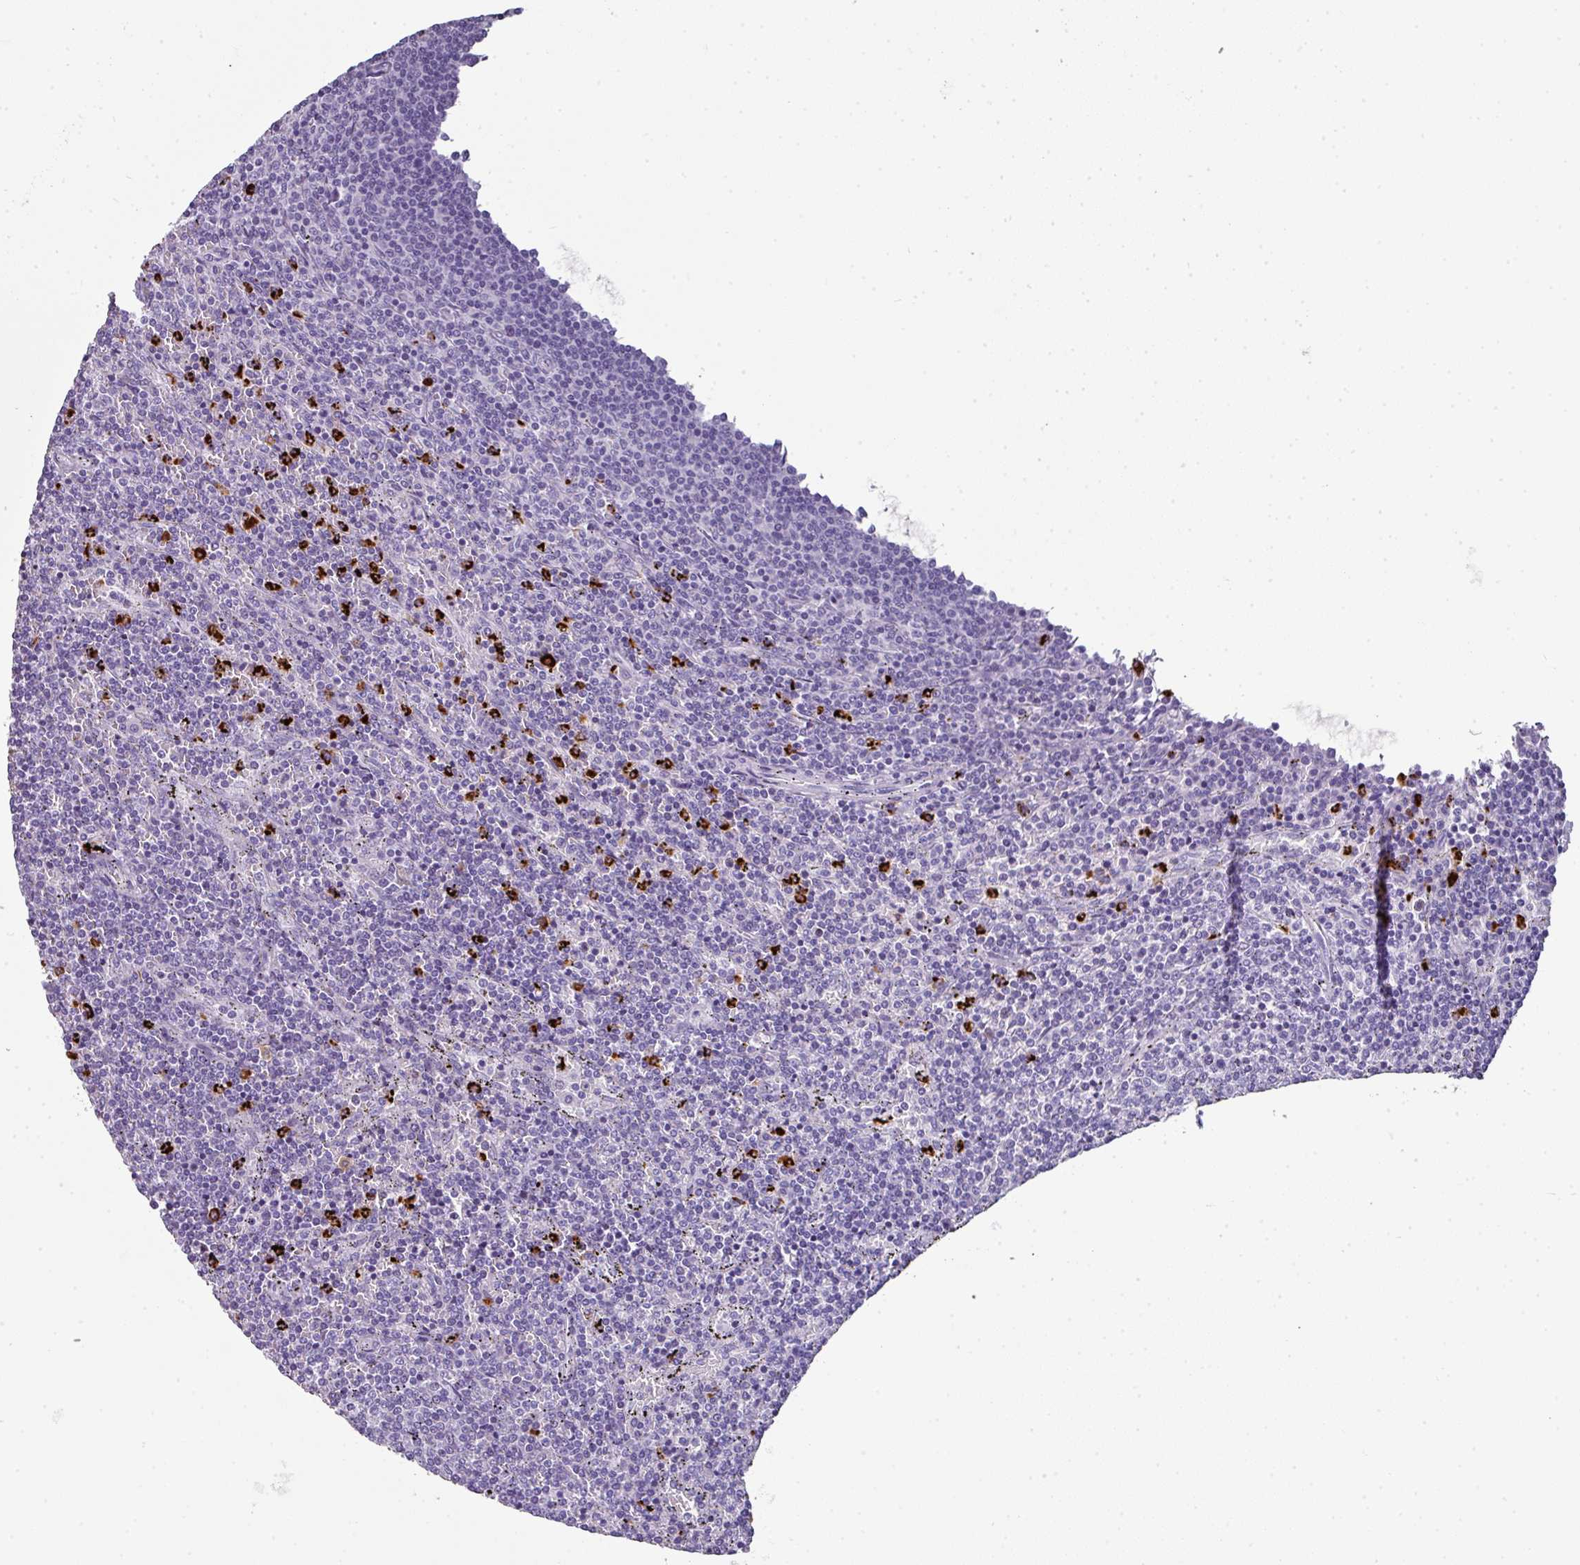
{"staining": {"intensity": "negative", "quantity": "none", "location": "none"}, "tissue": "lymphoma", "cell_type": "Tumor cells", "image_type": "cancer", "snomed": [{"axis": "morphology", "description": "Malignant lymphoma, non-Hodgkin's type, Low grade"}, {"axis": "topography", "description": "Spleen"}], "caption": "The photomicrograph exhibits no significant staining in tumor cells of lymphoma. The staining was performed using DAB (3,3'-diaminobenzidine) to visualize the protein expression in brown, while the nuclei were stained in blue with hematoxylin (Magnification: 20x).", "gene": "CTSG", "patient": {"sex": "female", "age": 50}}